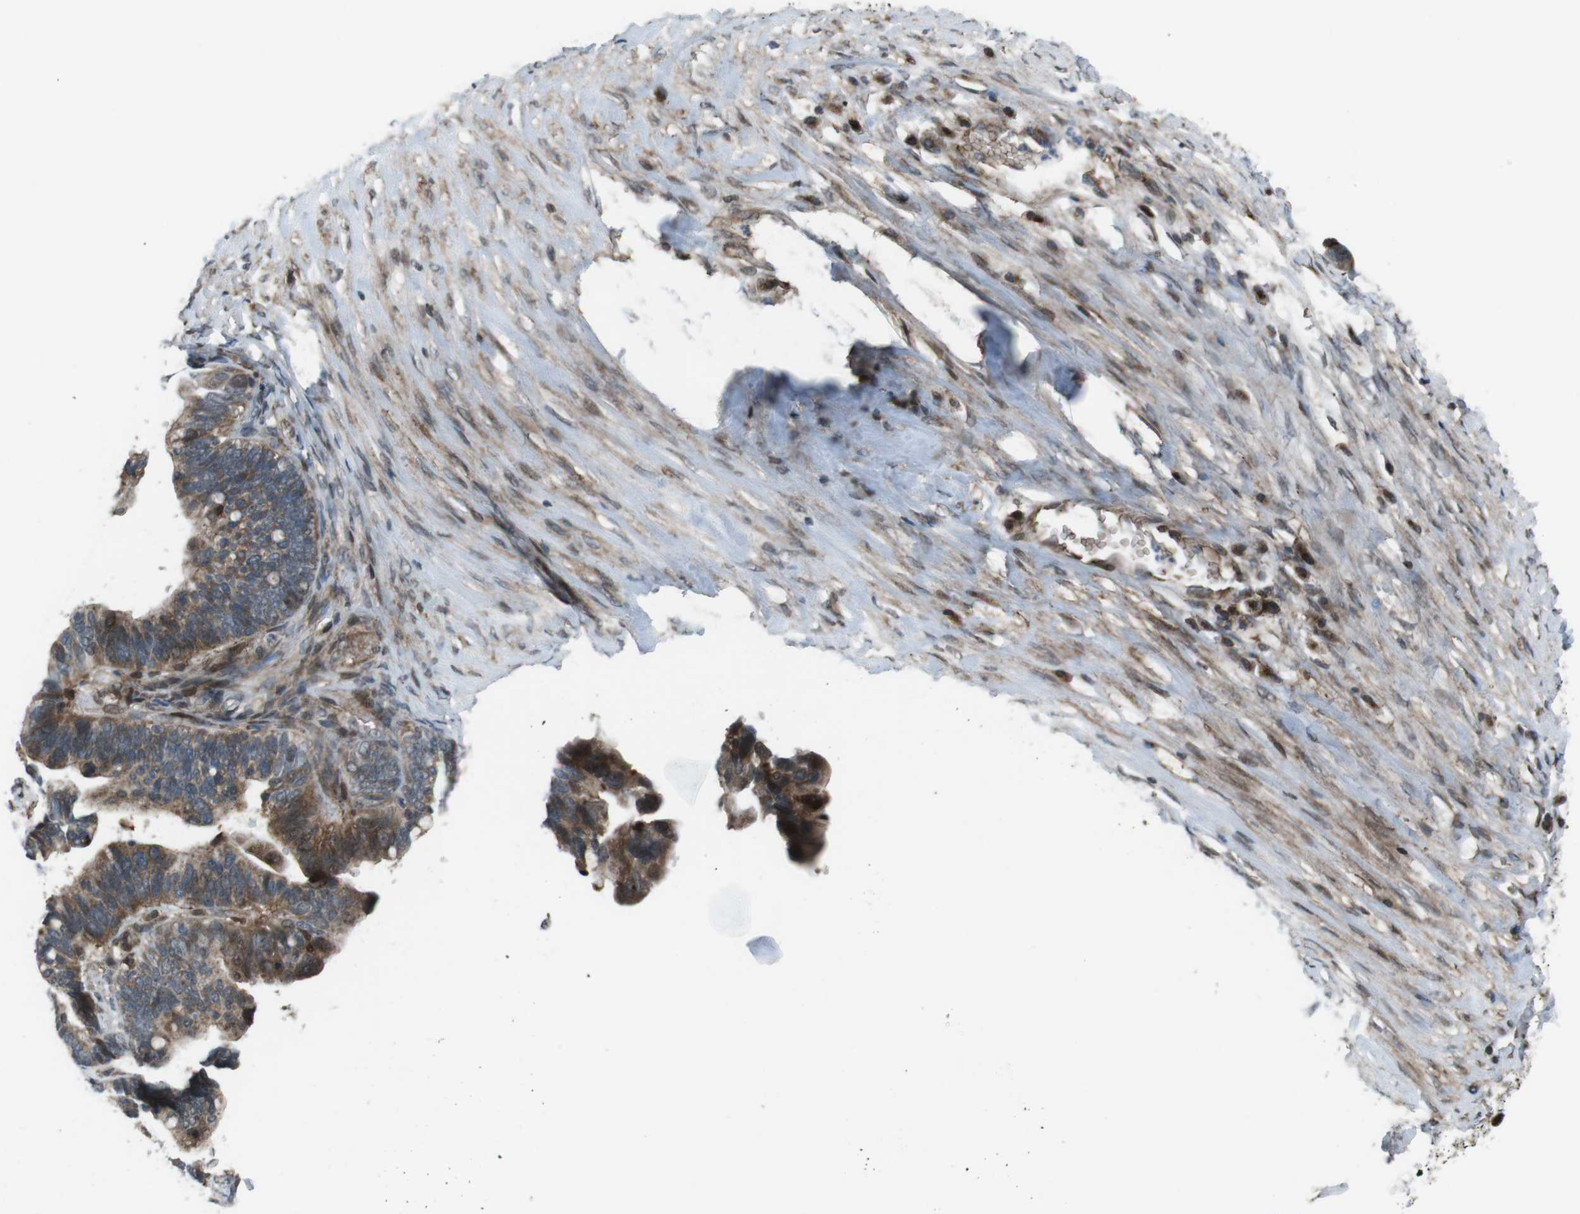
{"staining": {"intensity": "moderate", "quantity": ">75%", "location": "cytoplasmic/membranous"}, "tissue": "ovarian cancer", "cell_type": "Tumor cells", "image_type": "cancer", "snomed": [{"axis": "morphology", "description": "Cystadenocarcinoma, serous, NOS"}, {"axis": "topography", "description": "Ovary"}], "caption": "Brown immunohistochemical staining in ovarian cancer demonstrates moderate cytoplasmic/membranous expression in approximately >75% of tumor cells.", "gene": "GDF10", "patient": {"sex": "female", "age": 56}}